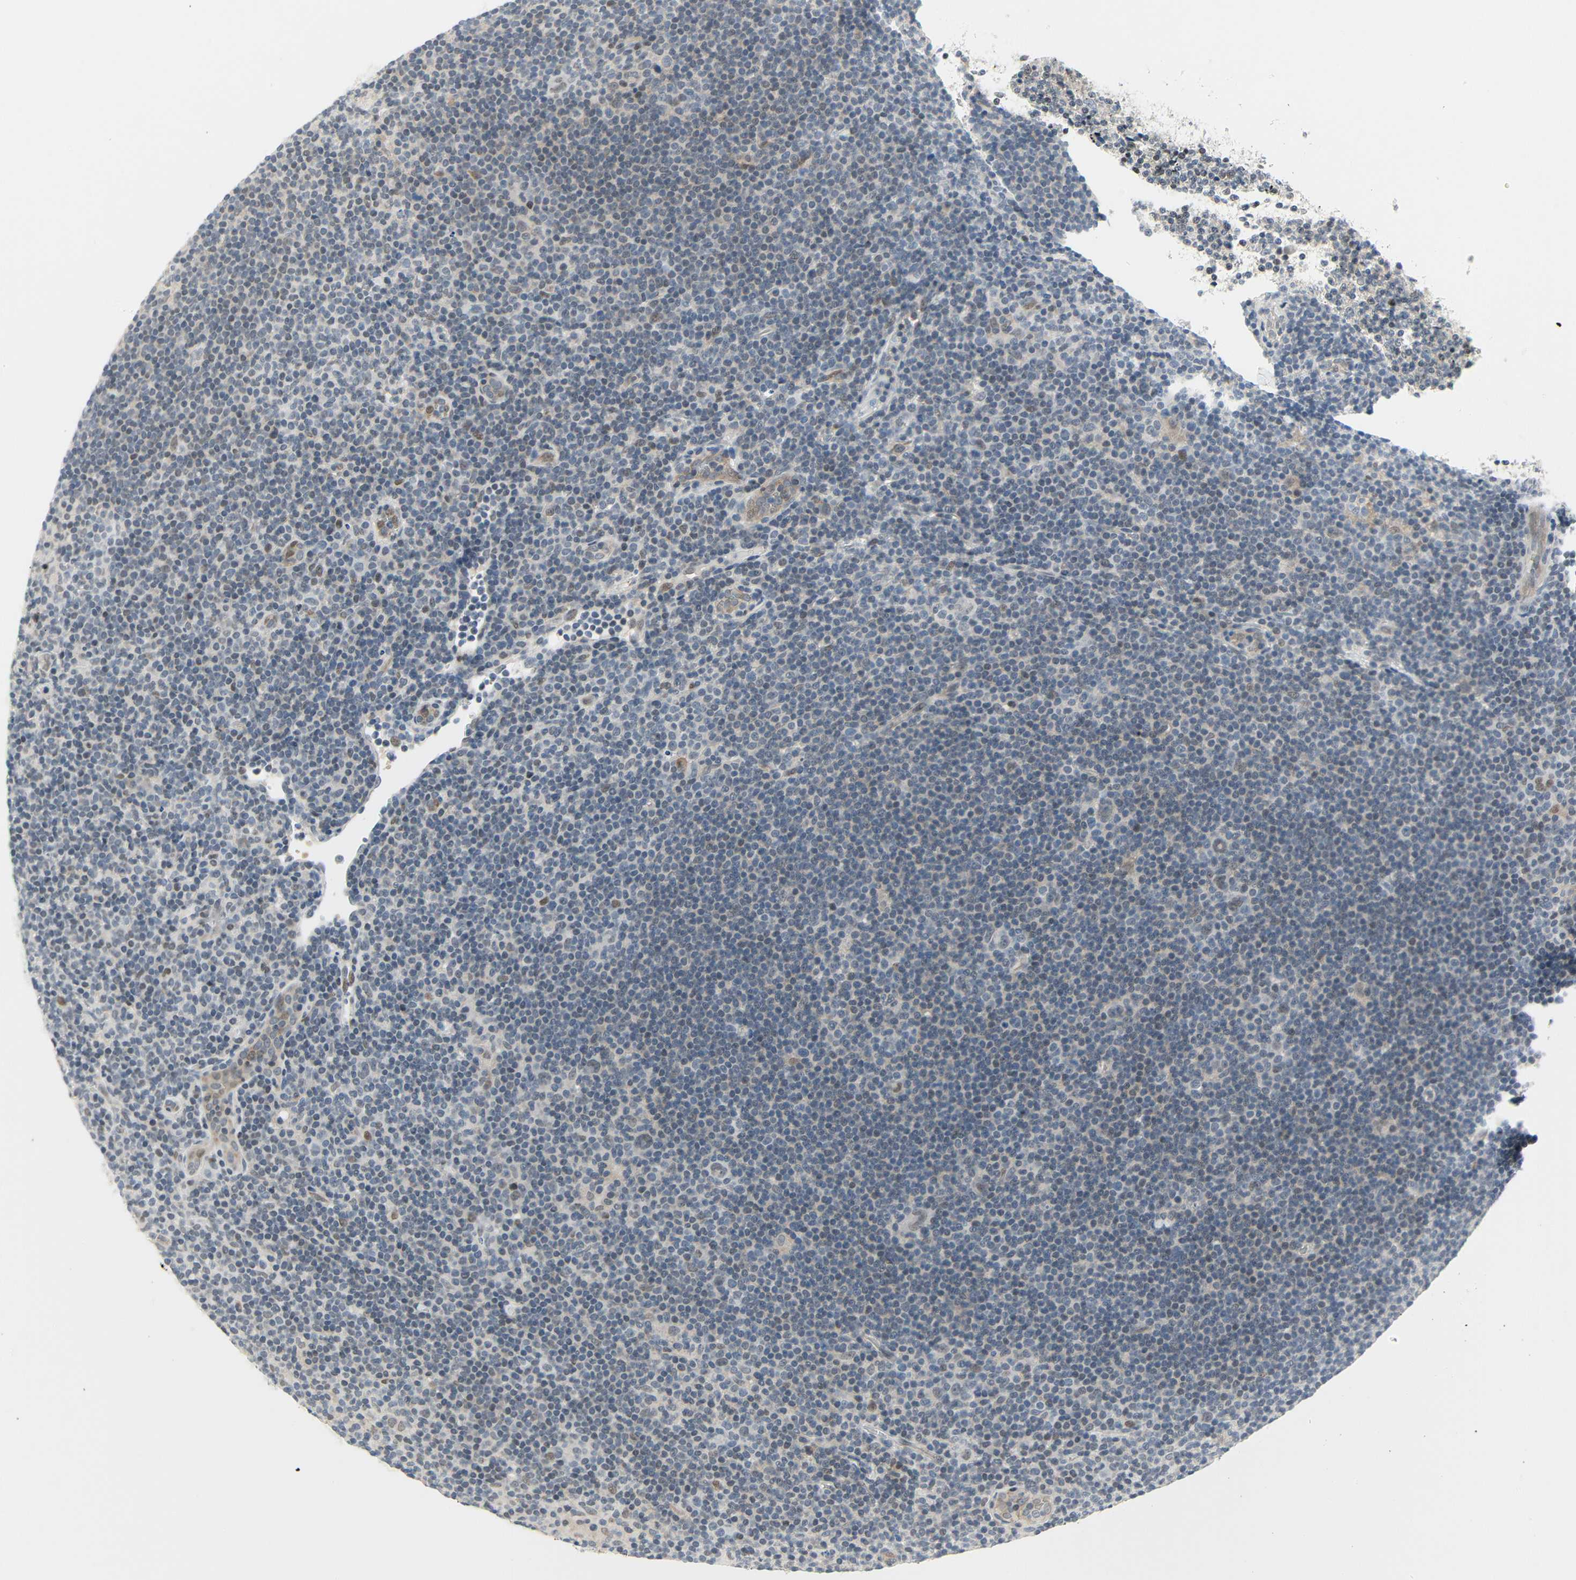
{"staining": {"intensity": "moderate", "quantity": "25%-75%", "location": "nuclear"}, "tissue": "lymphoma", "cell_type": "Tumor cells", "image_type": "cancer", "snomed": [{"axis": "morphology", "description": "Hodgkin's disease, NOS"}, {"axis": "topography", "description": "Lymph node"}], "caption": "Immunohistochemistry of human Hodgkin's disease displays medium levels of moderate nuclear expression in about 25%-75% of tumor cells.", "gene": "IMPG2", "patient": {"sex": "female", "age": 57}}